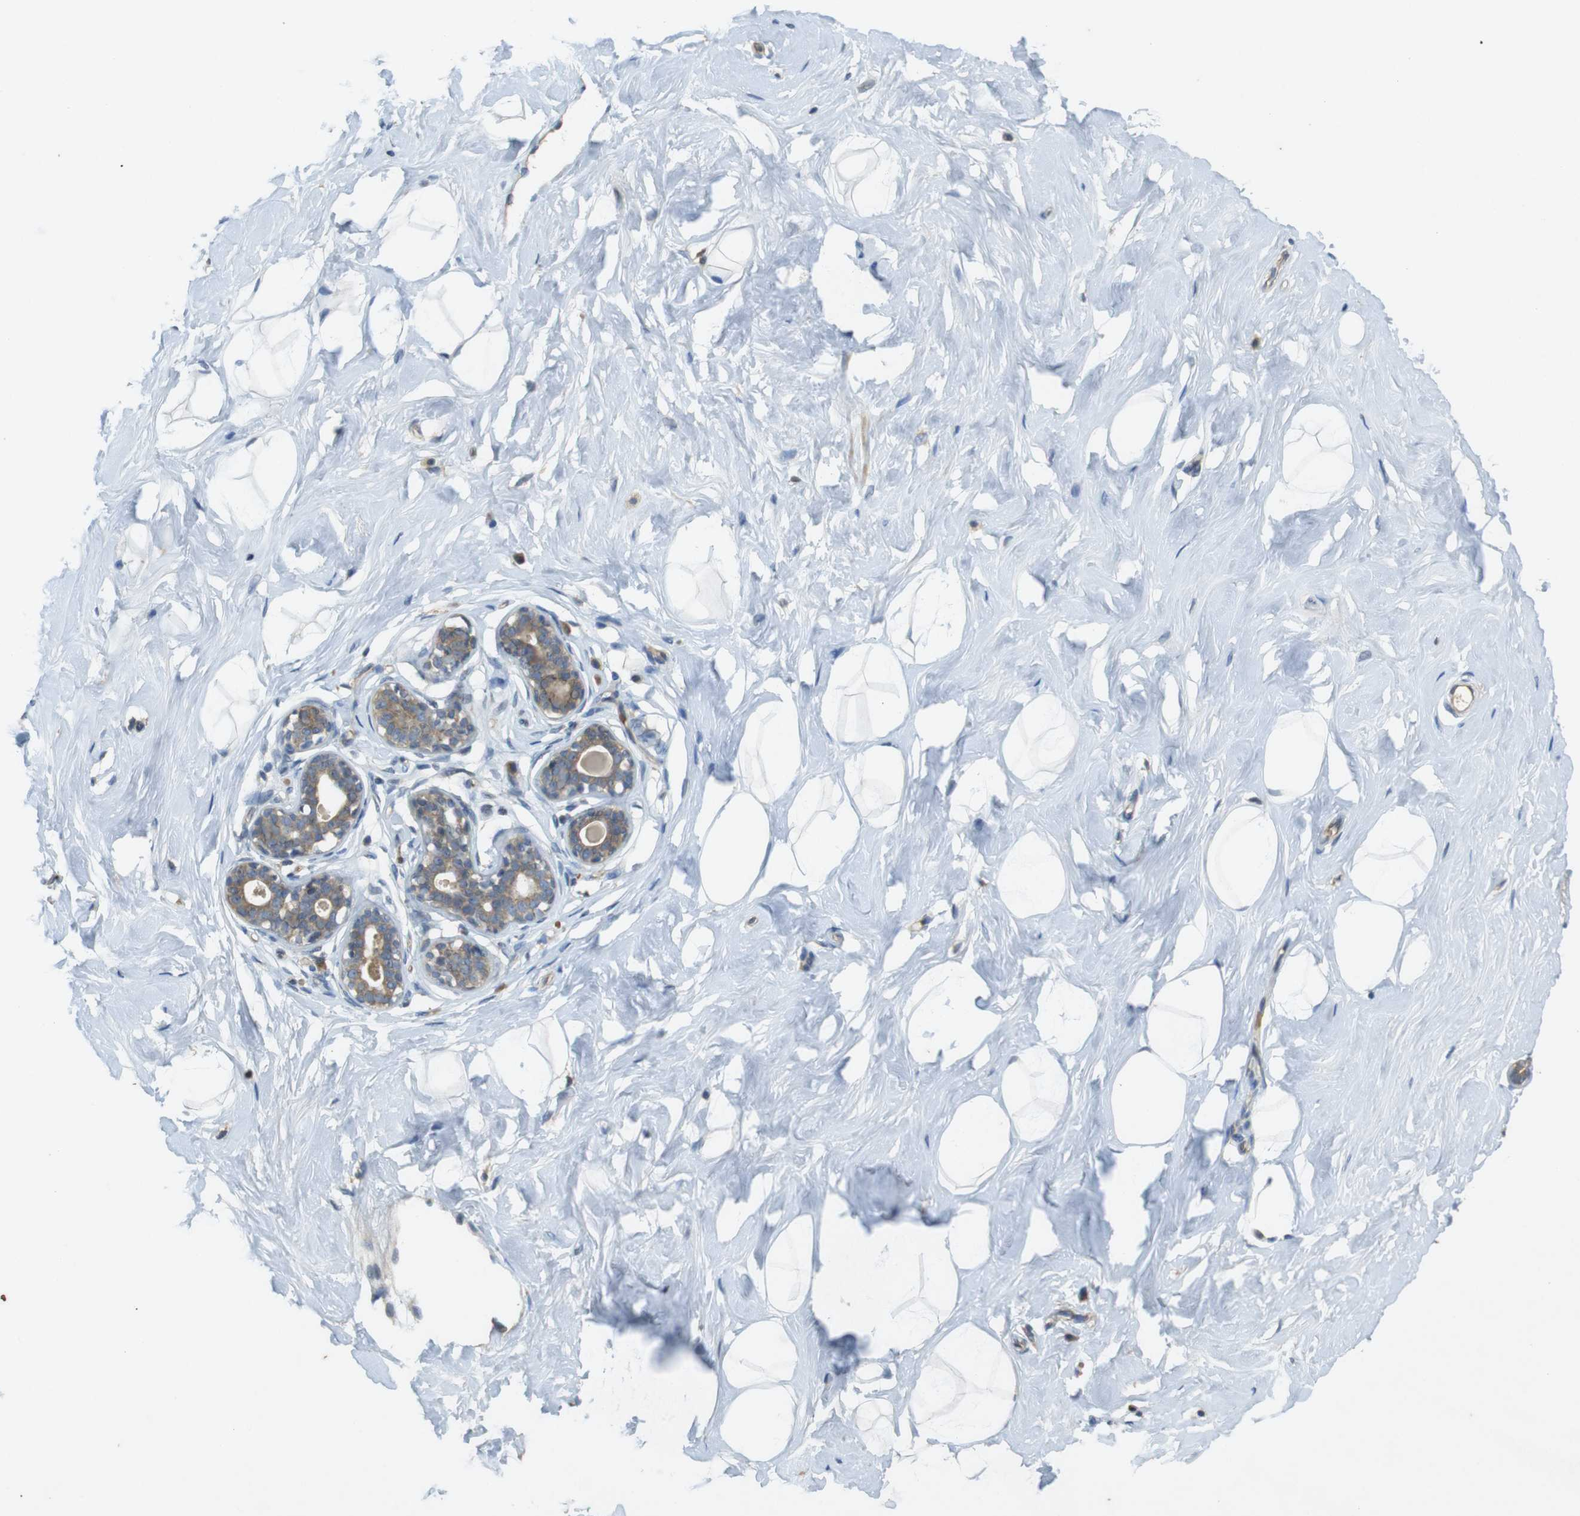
{"staining": {"intensity": "negative", "quantity": "none", "location": "none"}, "tissue": "breast", "cell_type": "Adipocytes", "image_type": "normal", "snomed": [{"axis": "morphology", "description": "Normal tissue, NOS"}, {"axis": "topography", "description": "Breast"}], "caption": "DAB immunohistochemical staining of unremarkable breast reveals no significant expression in adipocytes.", "gene": "CLTC", "patient": {"sex": "female", "age": 23}}